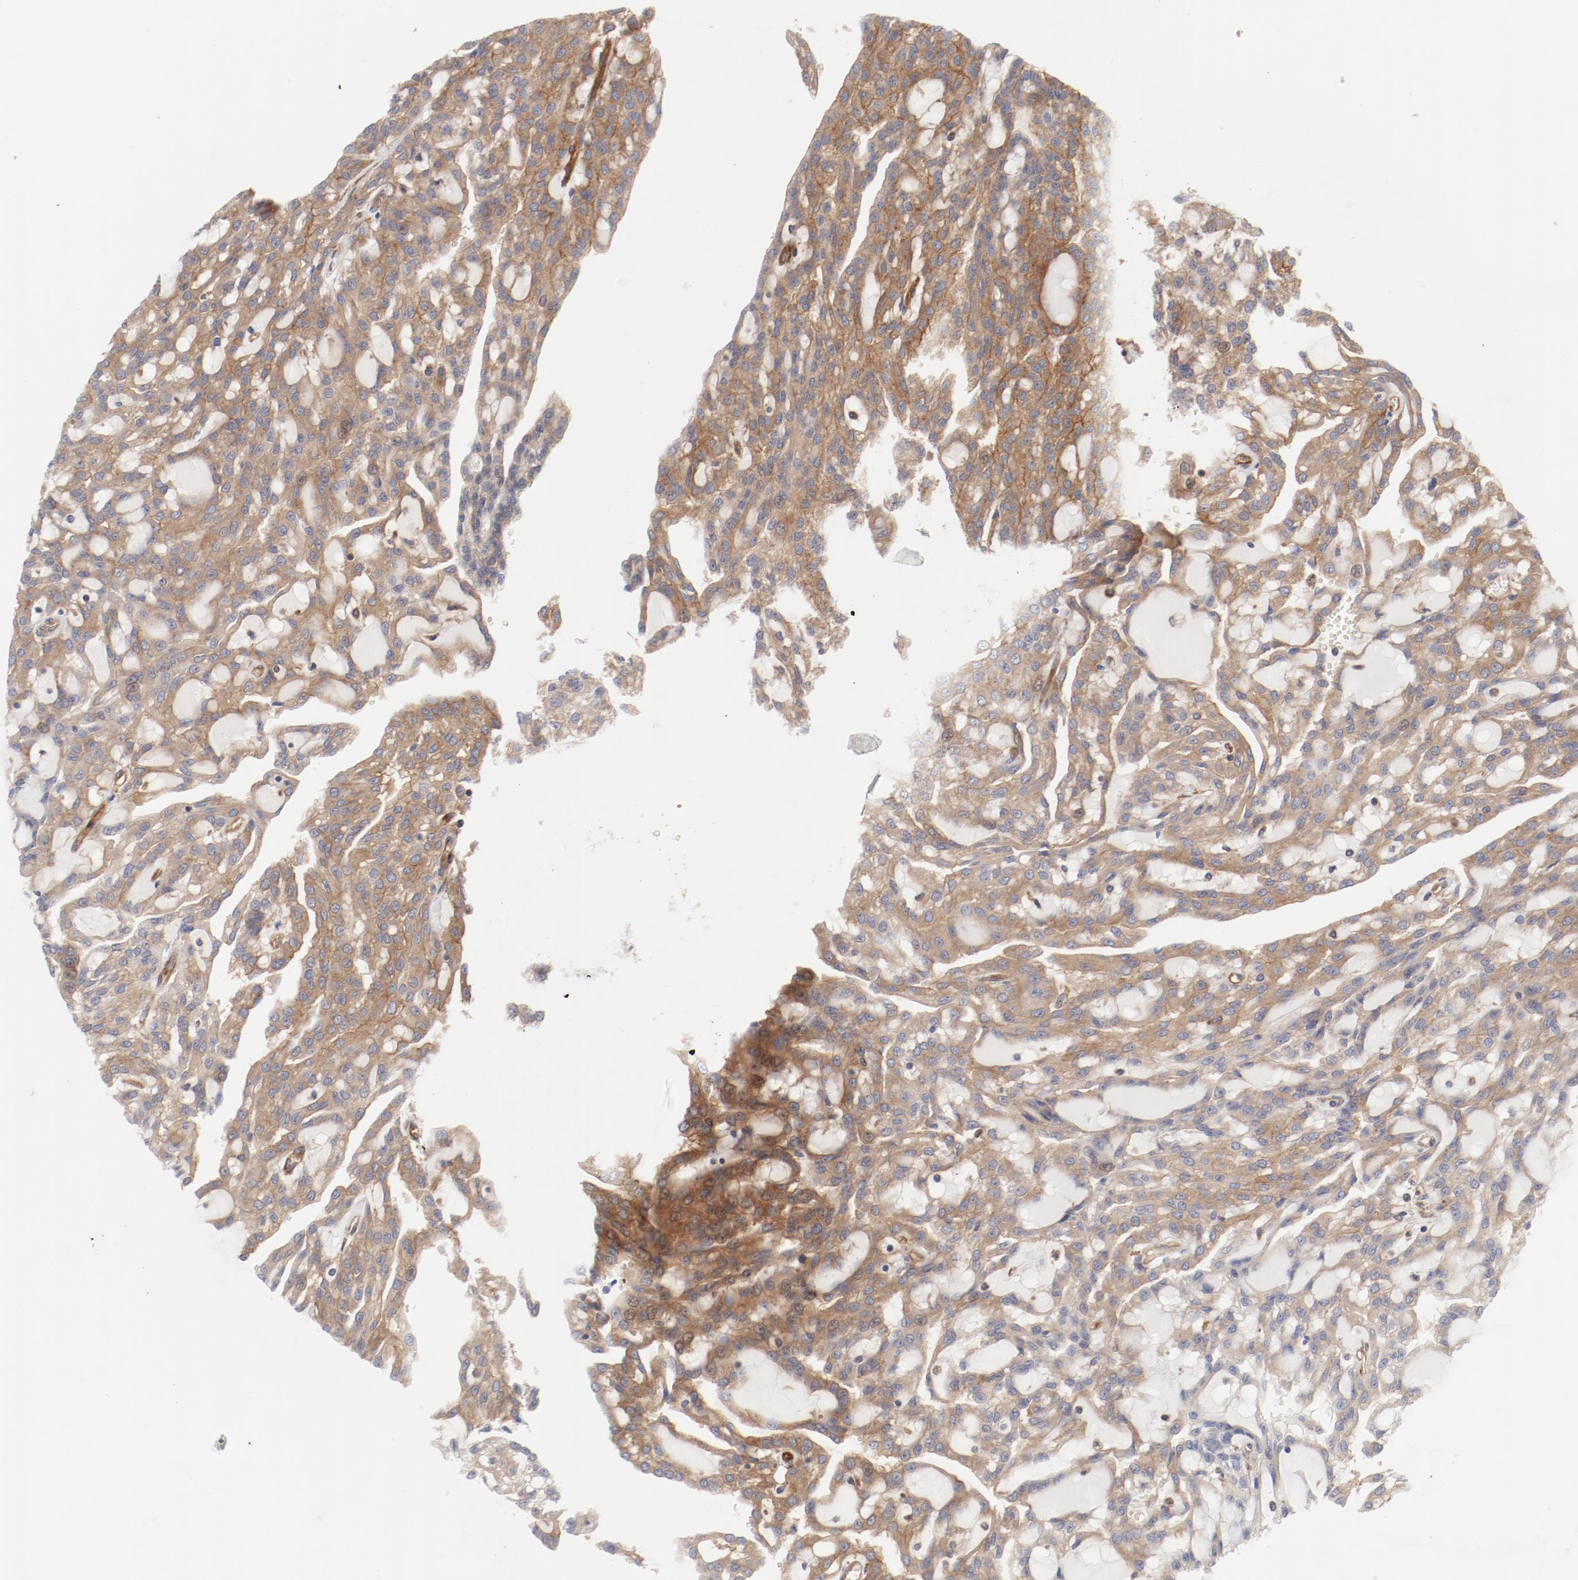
{"staining": {"intensity": "moderate", "quantity": ">75%", "location": "cytoplasmic/membranous"}, "tissue": "renal cancer", "cell_type": "Tumor cells", "image_type": "cancer", "snomed": [{"axis": "morphology", "description": "Adenocarcinoma, NOS"}, {"axis": "topography", "description": "Kidney"}], "caption": "Renal cancer (adenocarcinoma) stained with a brown dye exhibits moderate cytoplasmic/membranous positive staining in about >75% of tumor cells.", "gene": "AP2A1", "patient": {"sex": "male", "age": 63}}